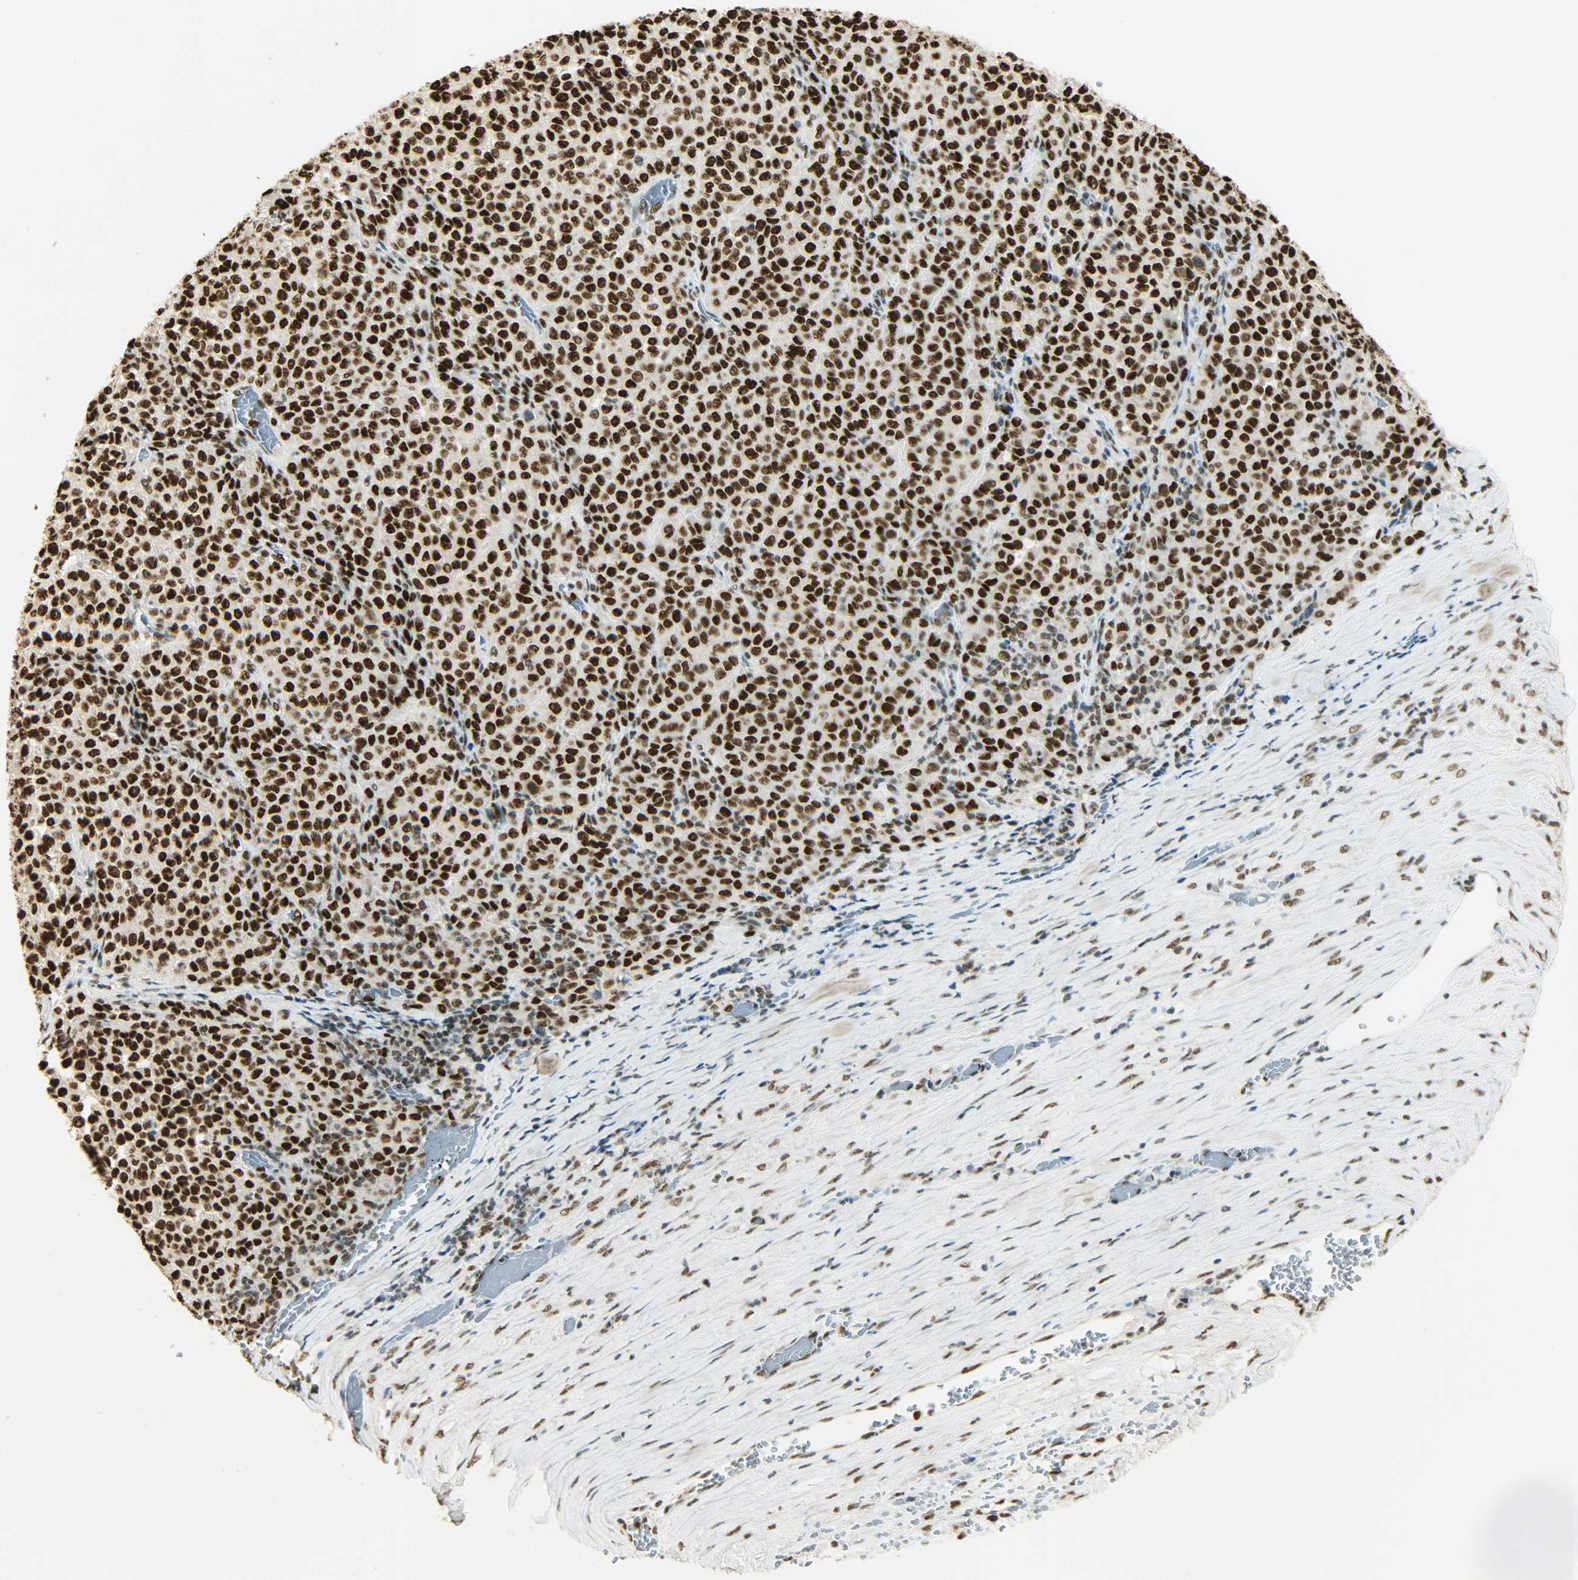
{"staining": {"intensity": "strong", "quantity": ">75%", "location": "nuclear"}, "tissue": "melanoma", "cell_type": "Tumor cells", "image_type": "cancer", "snomed": [{"axis": "morphology", "description": "Malignant melanoma, Metastatic site"}, {"axis": "topography", "description": "Pancreas"}], "caption": "Immunohistochemical staining of melanoma reveals strong nuclear protein expression in approximately >75% of tumor cells. Nuclei are stained in blue.", "gene": "MYEF2", "patient": {"sex": "female", "age": 30}}